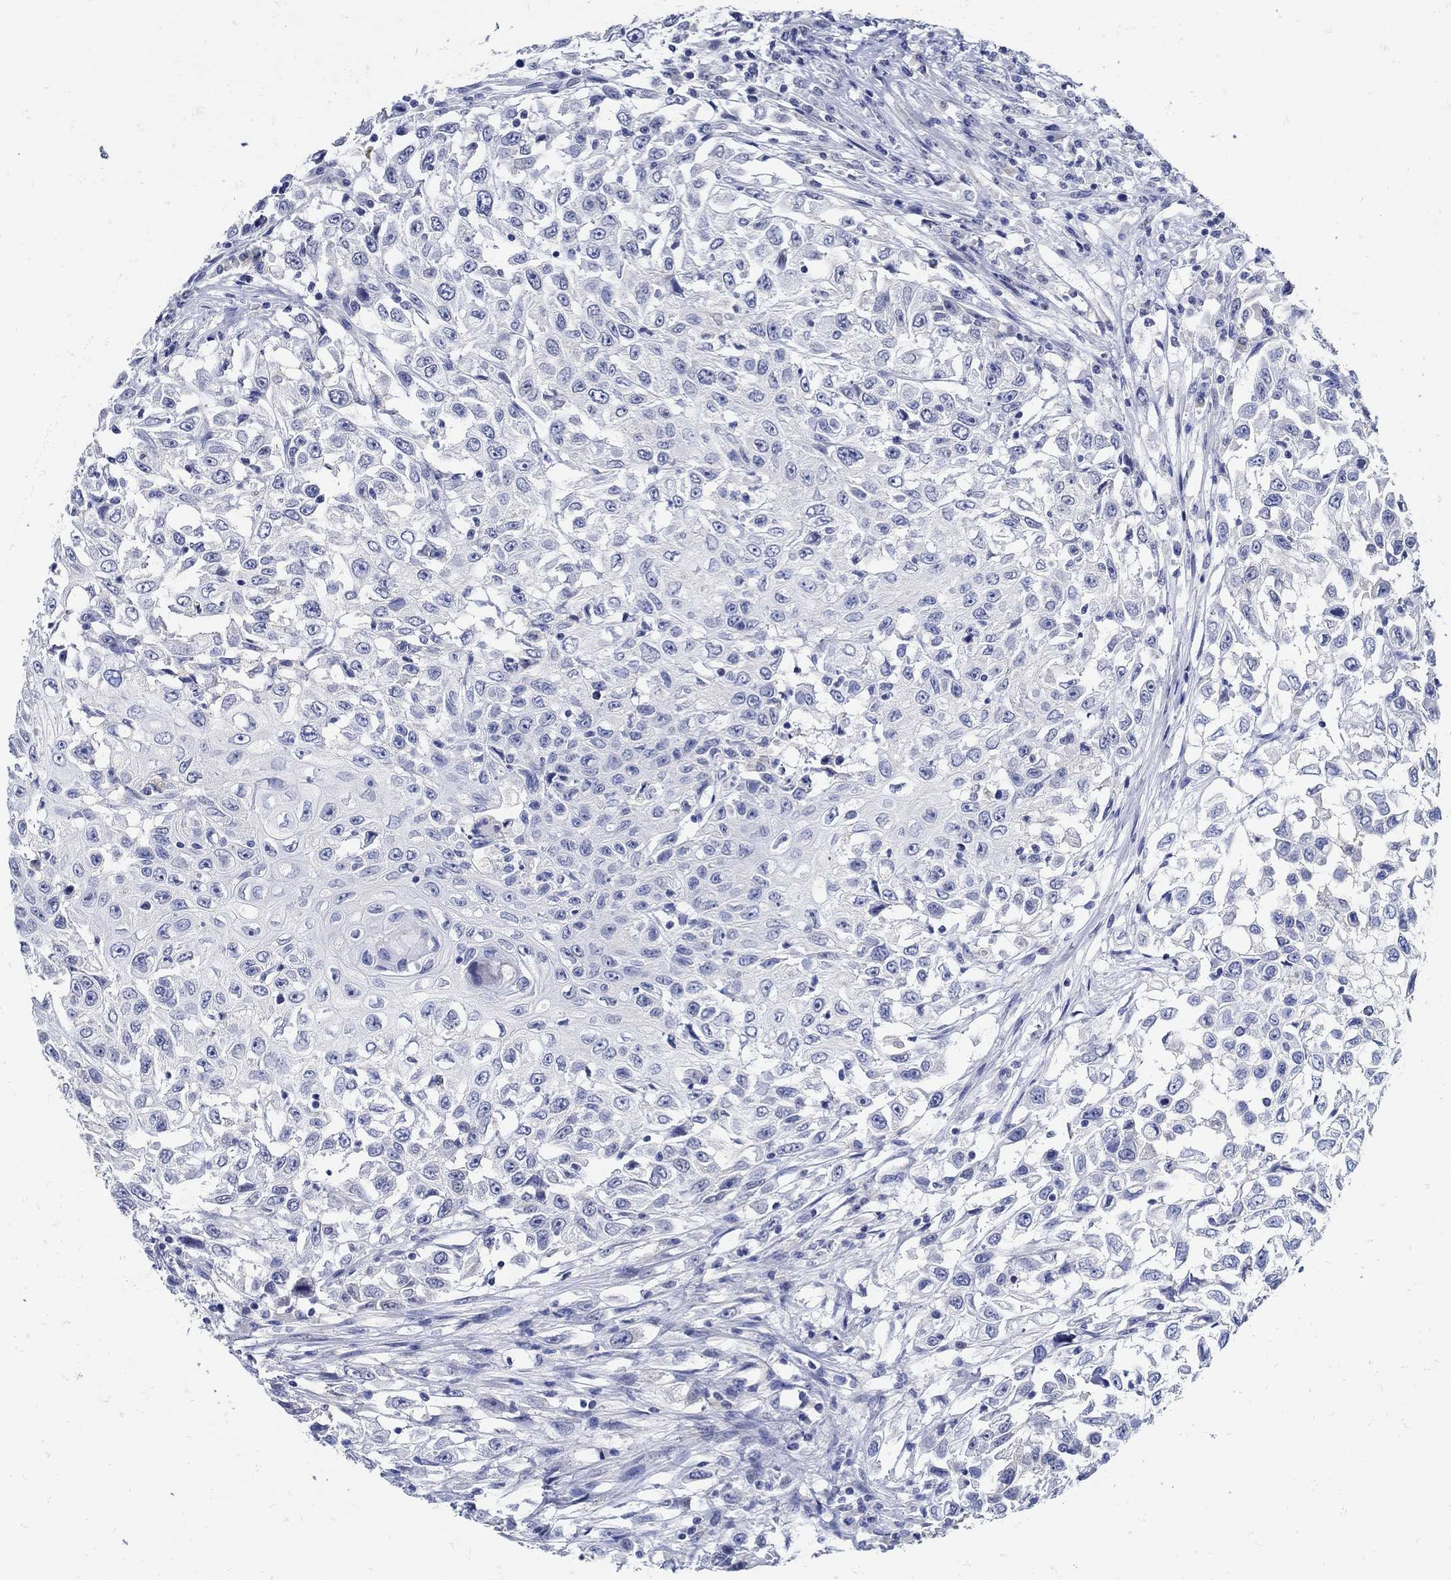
{"staining": {"intensity": "negative", "quantity": "none", "location": "none"}, "tissue": "urothelial cancer", "cell_type": "Tumor cells", "image_type": "cancer", "snomed": [{"axis": "morphology", "description": "Urothelial carcinoma, High grade"}, {"axis": "topography", "description": "Urinary bladder"}], "caption": "High power microscopy image of an immunohistochemistry histopathology image of urothelial cancer, revealing no significant staining in tumor cells.", "gene": "NOS1", "patient": {"sex": "female", "age": 56}}